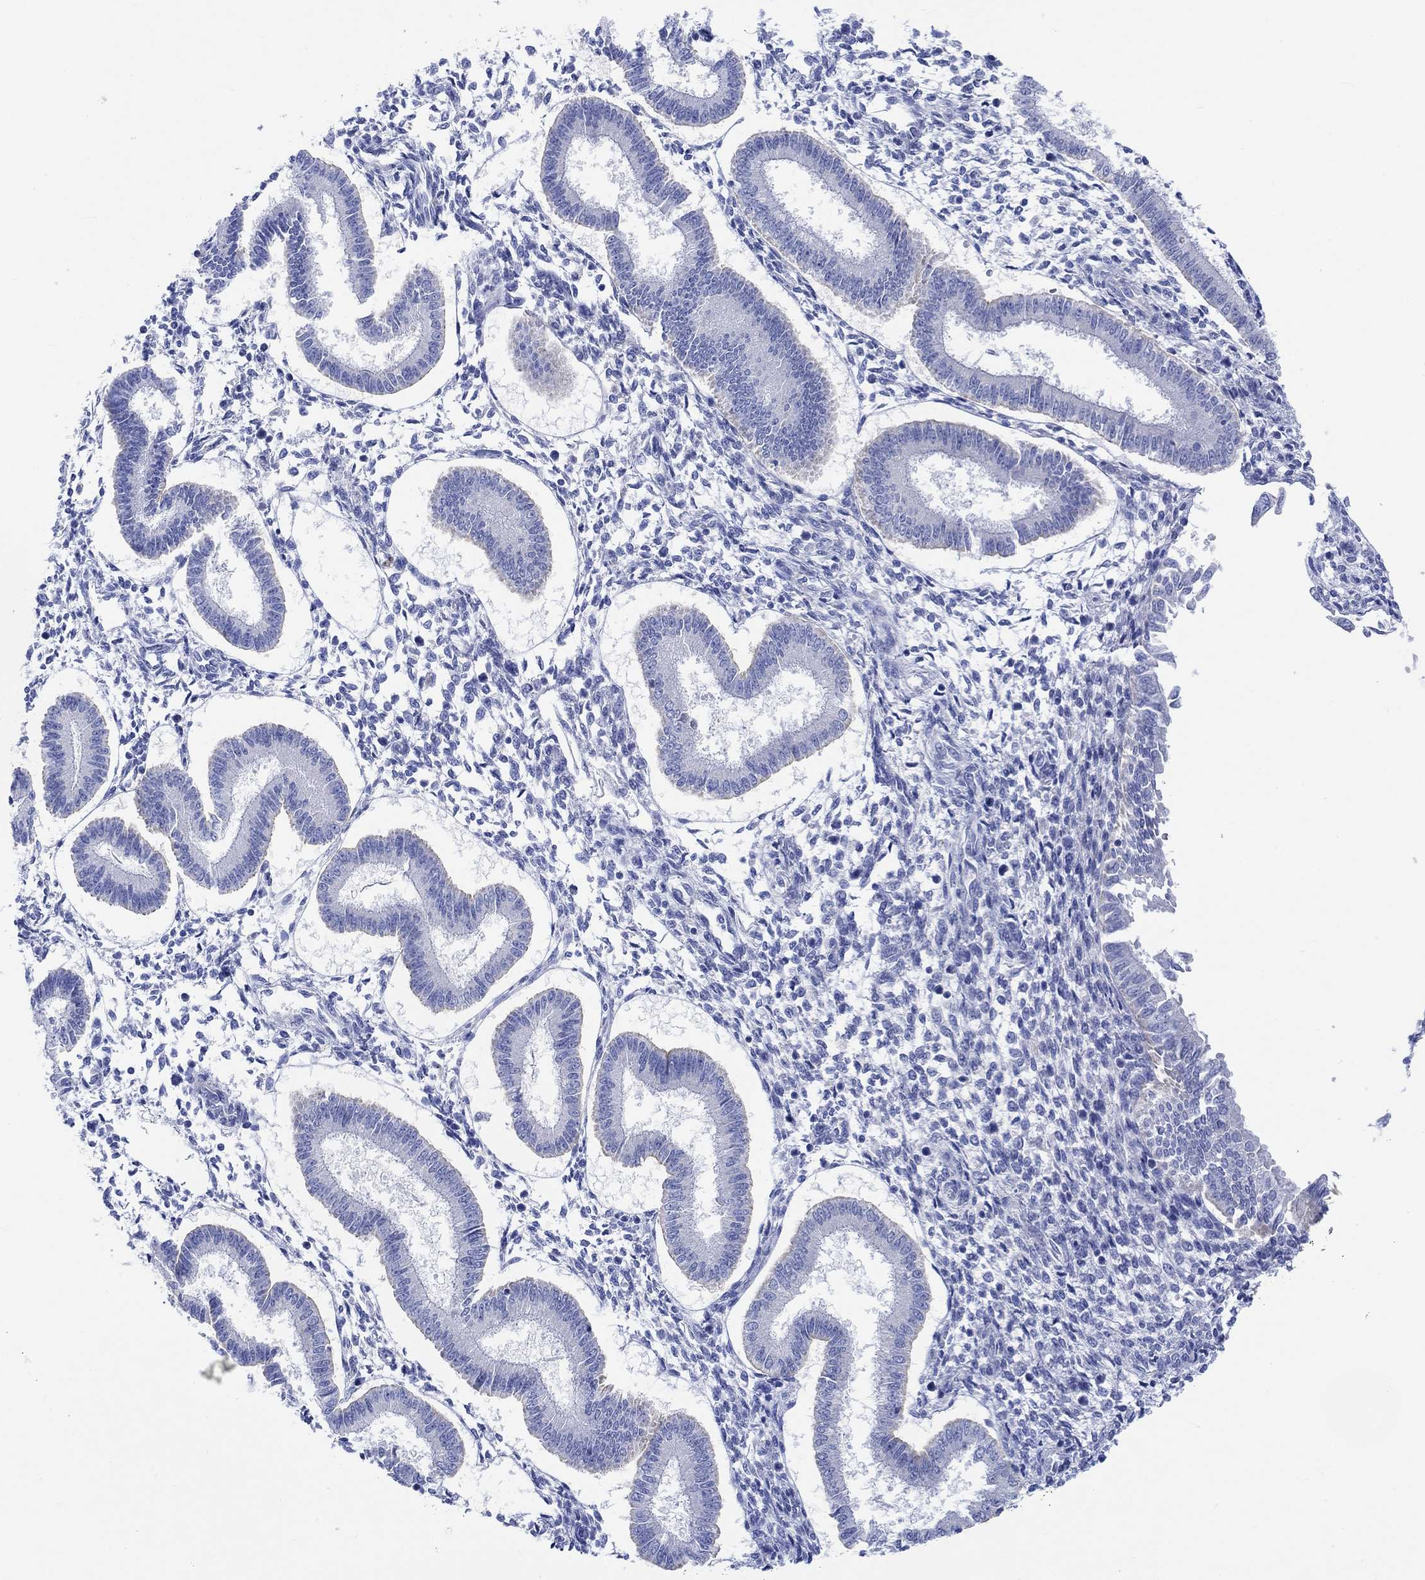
{"staining": {"intensity": "negative", "quantity": "none", "location": "none"}, "tissue": "endometrium", "cell_type": "Cells in endometrial stroma", "image_type": "normal", "snomed": [{"axis": "morphology", "description": "Normal tissue, NOS"}, {"axis": "topography", "description": "Endometrium"}], "caption": "High power microscopy histopathology image of an IHC micrograph of normal endometrium, revealing no significant expression in cells in endometrial stroma. The staining is performed using DAB (3,3'-diaminobenzidine) brown chromogen with nuclei counter-stained in using hematoxylin.", "gene": "REEP6", "patient": {"sex": "female", "age": 43}}